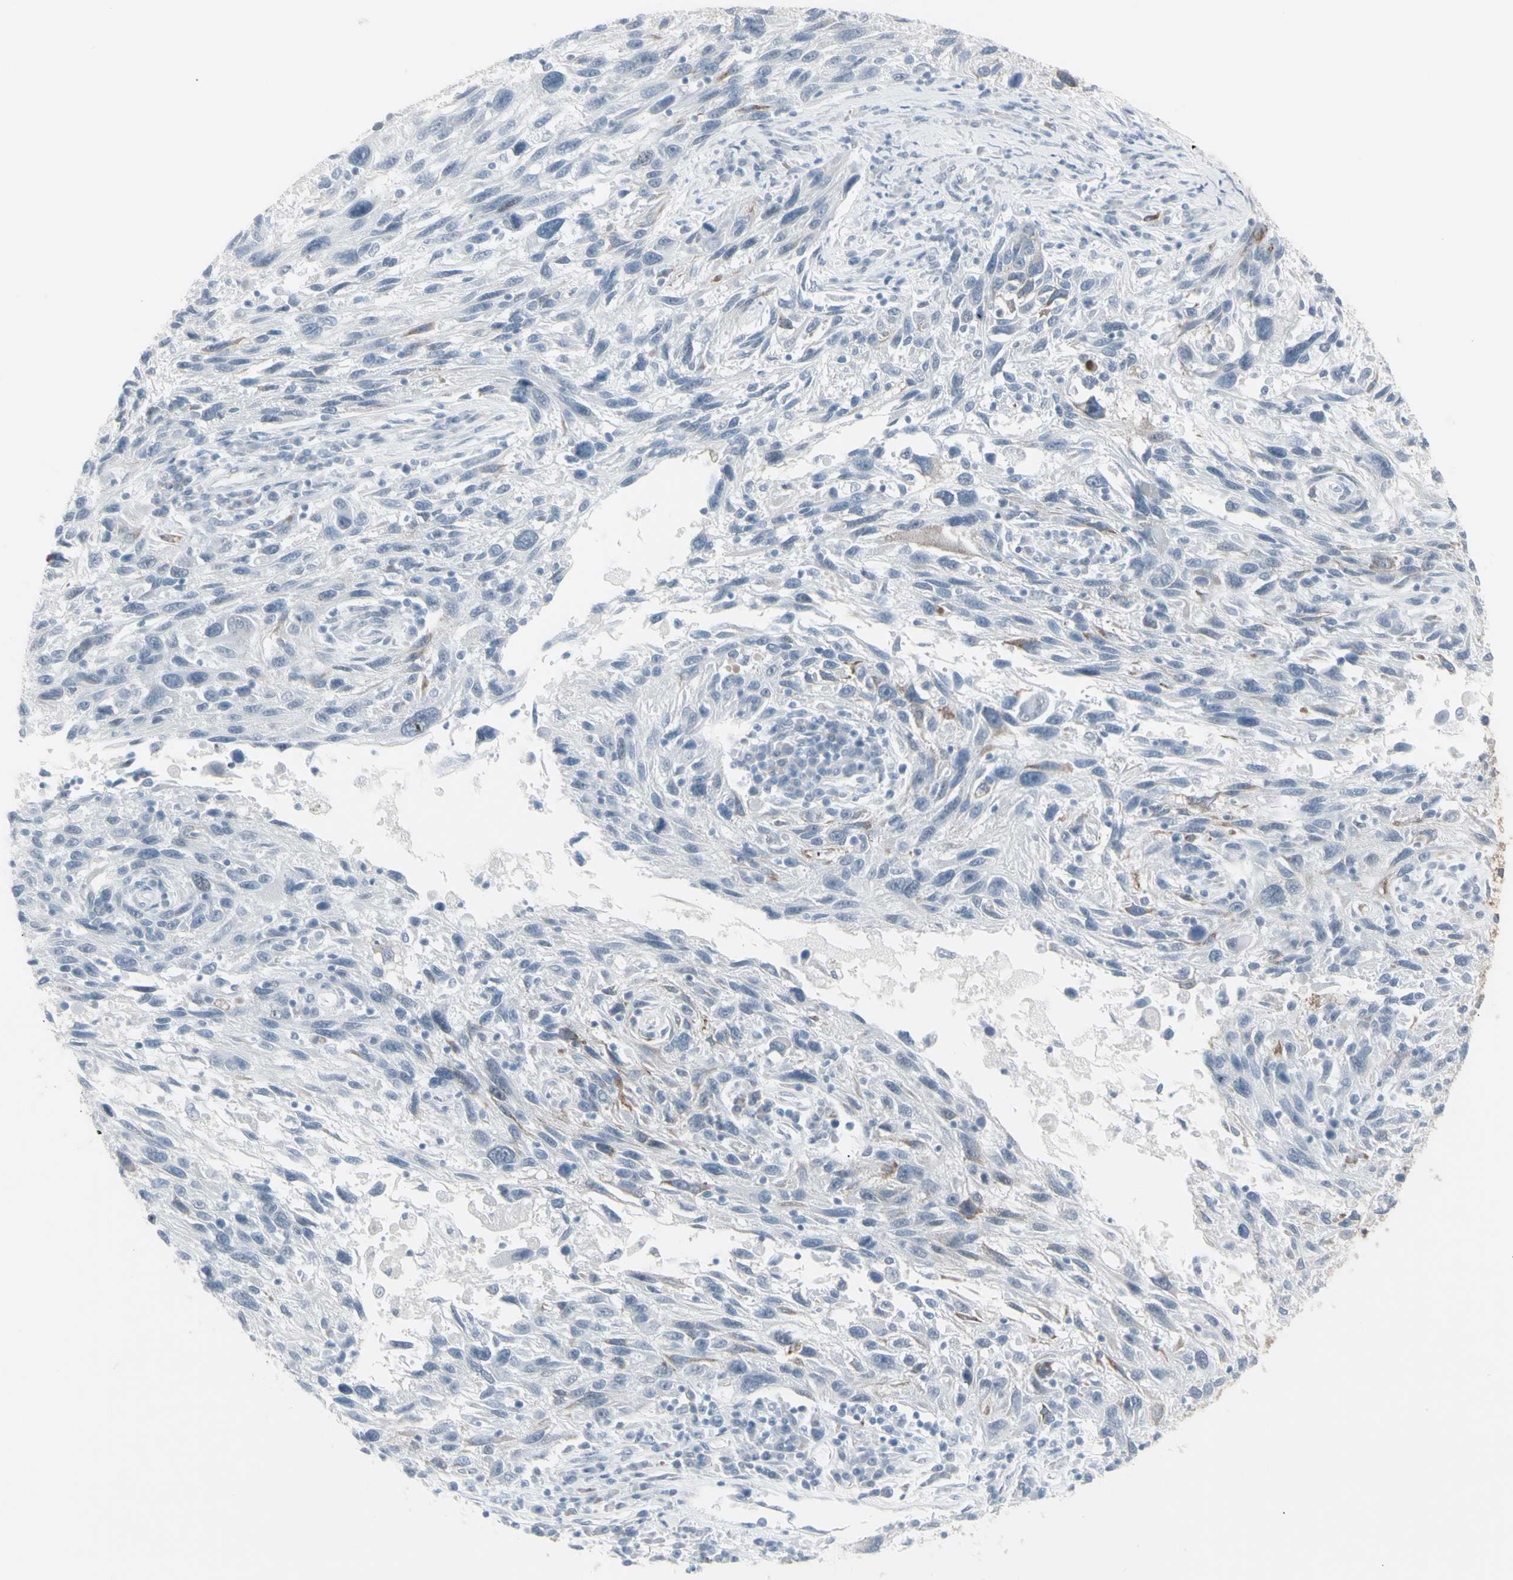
{"staining": {"intensity": "weak", "quantity": "<25%", "location": "cytoplasmic/membranous"}, "tissue": "melanoma", "cell_type": "Tumor cells", "image_type": "cancer", "snomed": [{"axis": "morphology", "description": "Malignant melanoma, NOS"}, {"axis": "topography", "description": "Skin"}], "caption": "IHC photomicrograph of human melanoma stained for a protein (brown), which shows no staining in tumor cells.", "gene": "YBX2", "patient": {"sex": "male", "age": 53}}